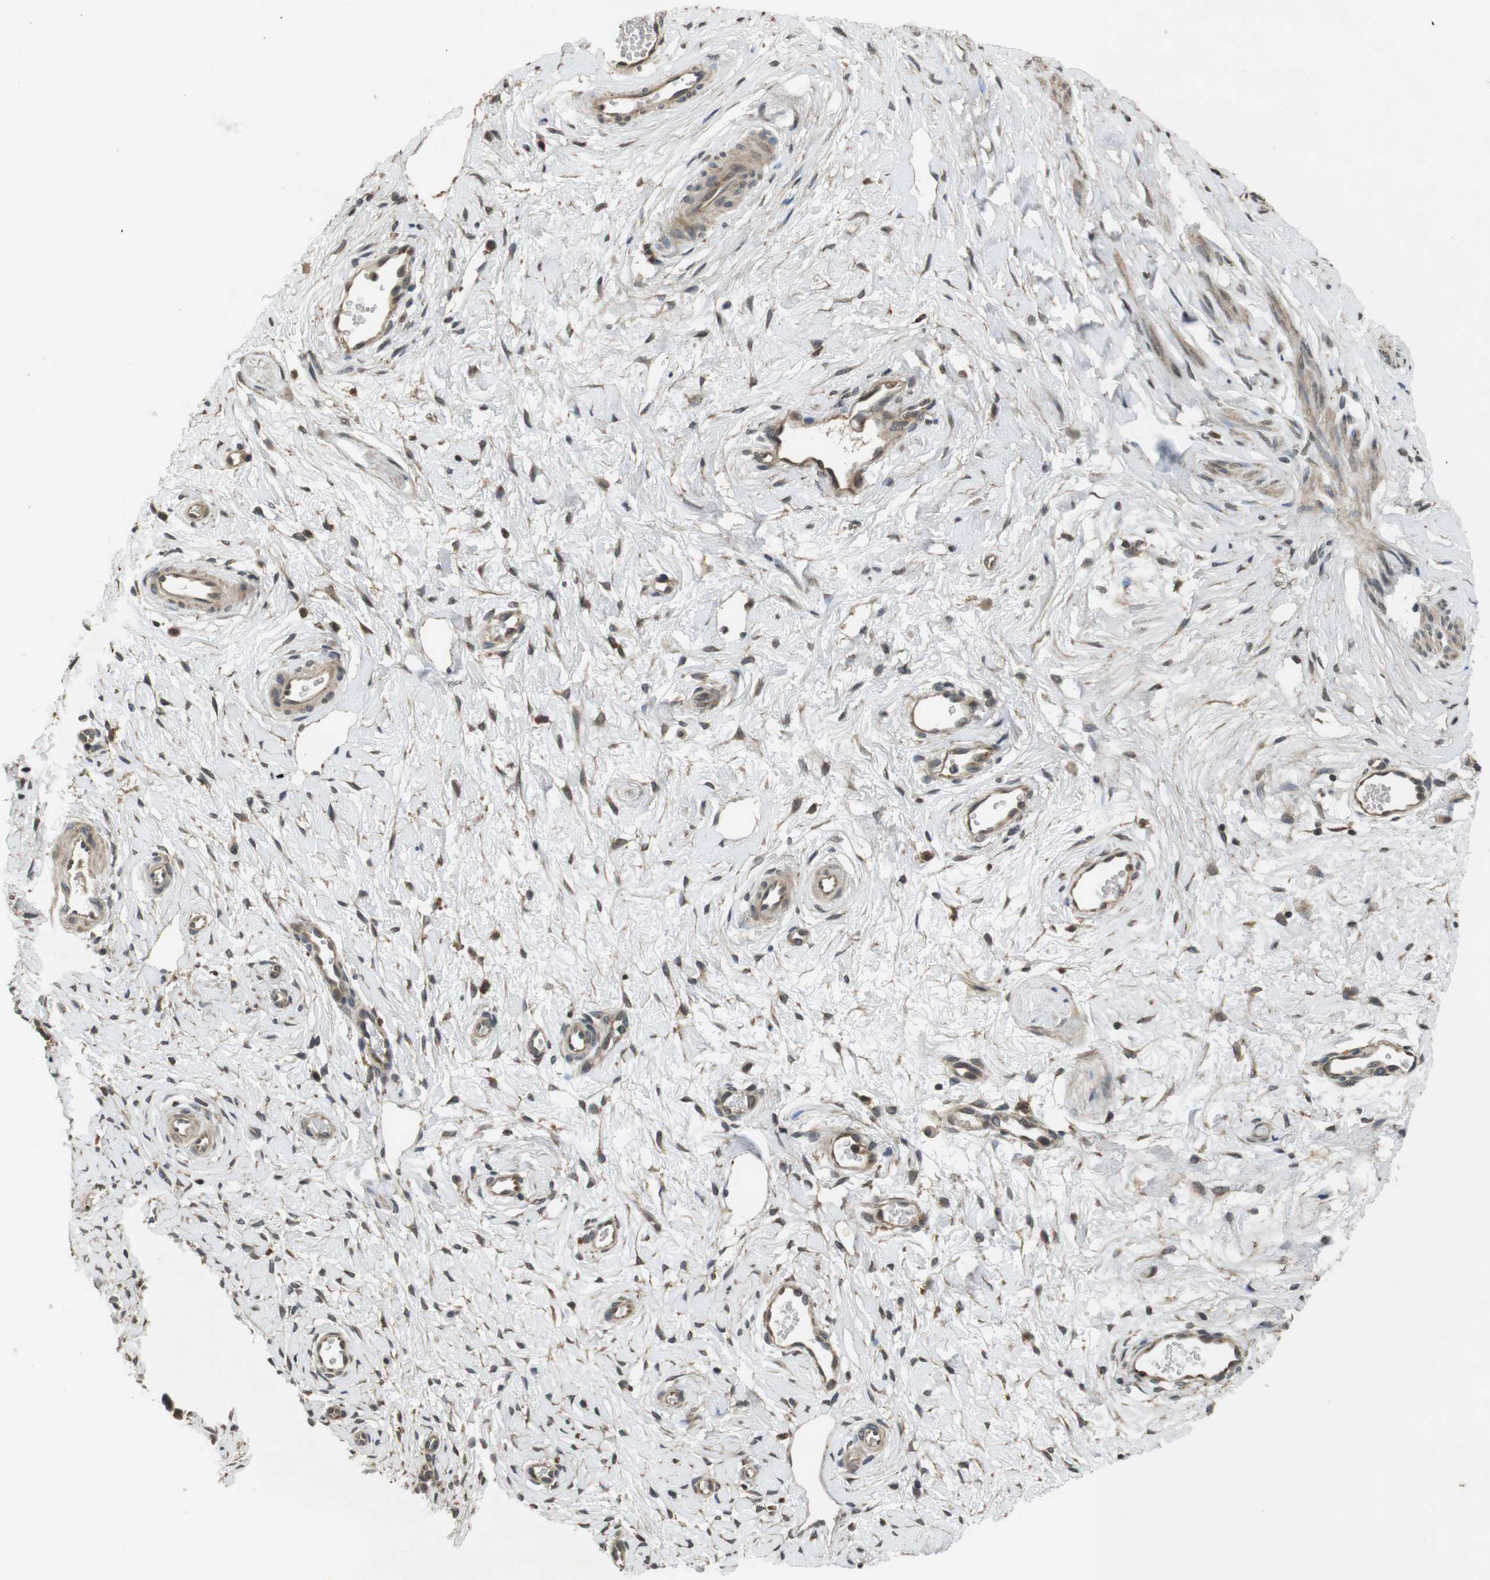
{"staining": {"intensity": "moderate", "quantity": "<25%", "location": "cytoplasmic/membranous"}, "tissue": "cervix", "cell_type": "Squamous epithelial cells", "image_type": "normal", "snomed": [{"axis": "morphology", "description": "Normal tissue, NOS"}, {"axis": "topography", "description": "Cervix"}], "caption": "Immunohistochemistry of unremarkable human cervix reveals low levels of moderate cytoplasmic/membranous expression in about <25% of squamous epithelial cells.", "gene": "FZD10", "patient": {"sex": "female", "age": 65}}